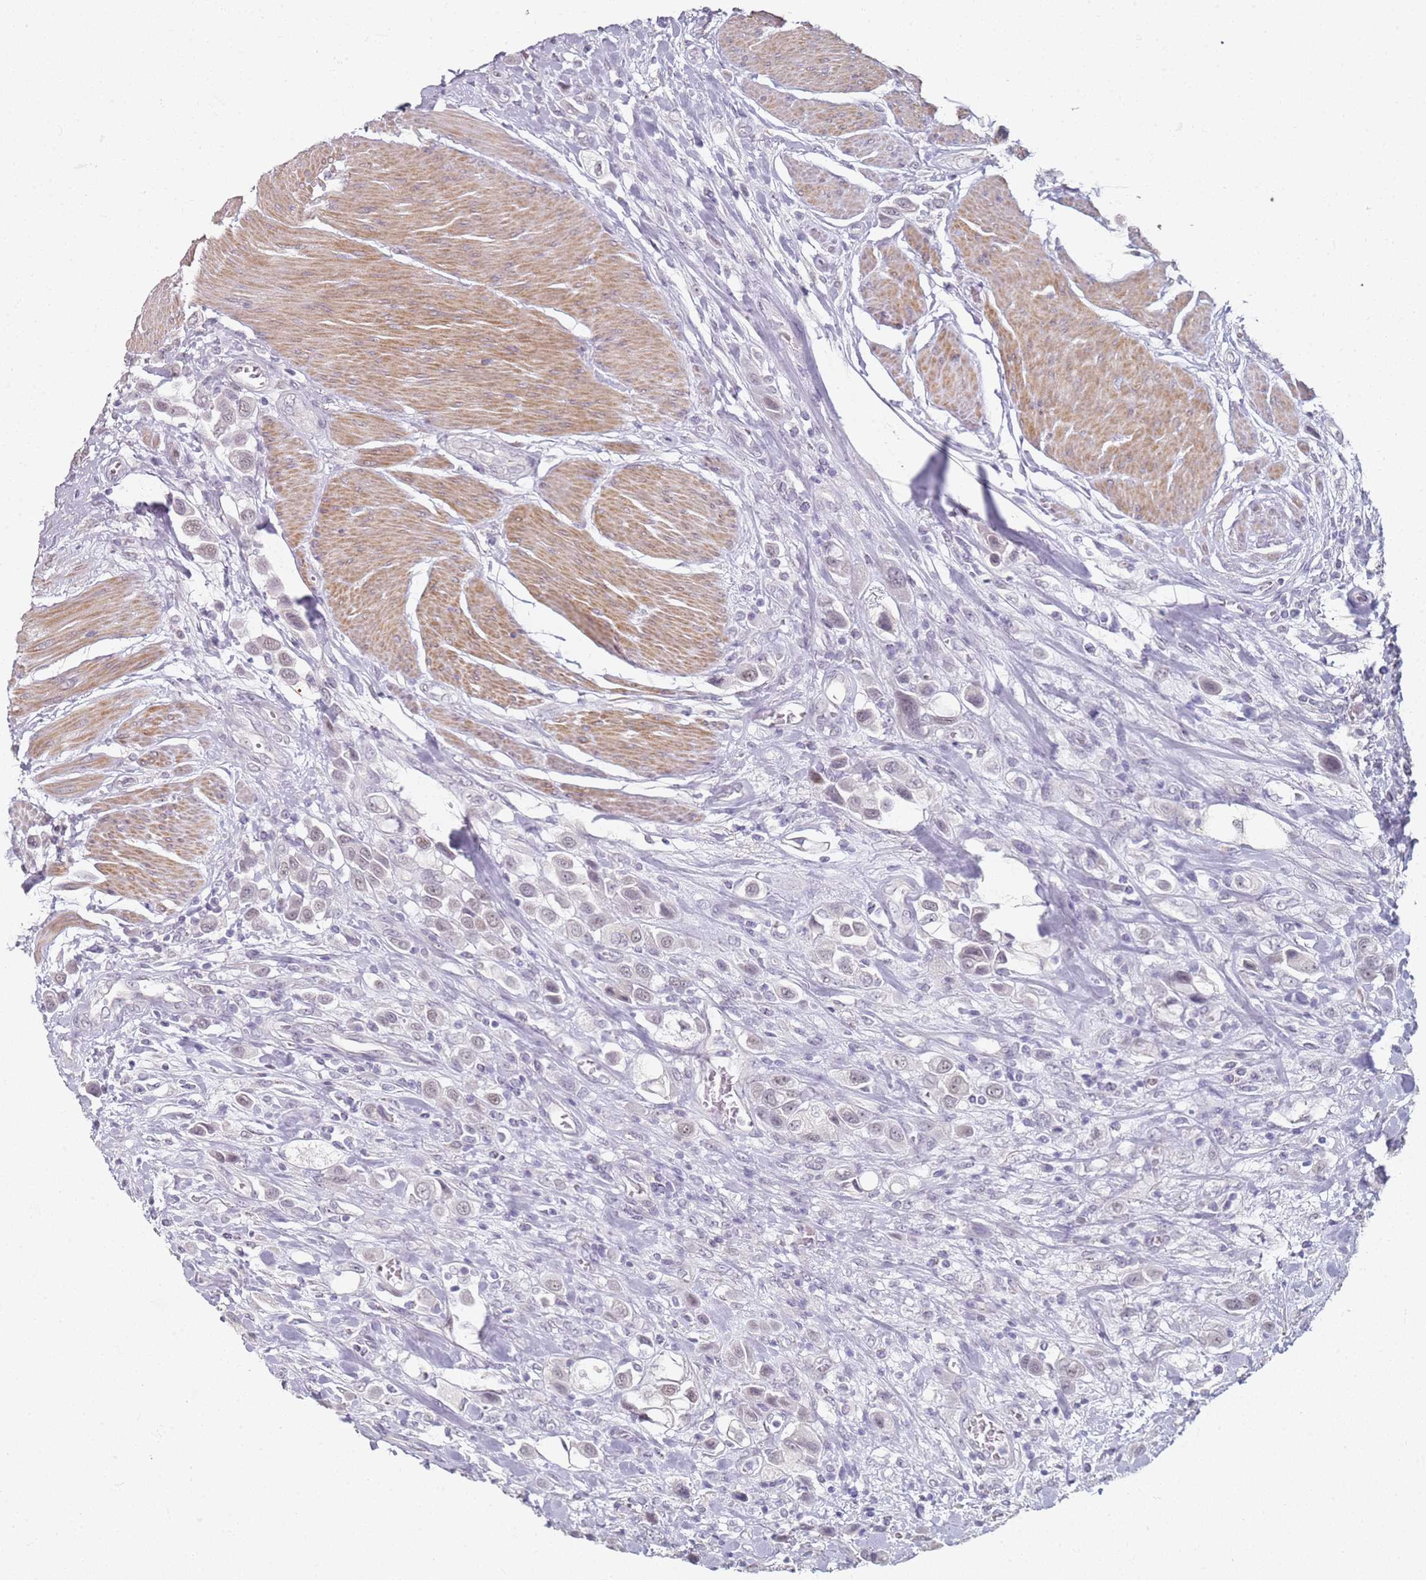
{"staining": {"intensity": "weak", "quantity": "25%-75%", "location": "nuclear"}, "tissue": "urothelial cancer", "cell_type": "Tumor cells", "image_type": "cancer", "snomed": [{"axis": "morphology", "description": "Urothelial carcinoma, High grade"}, {"axis": "topography", "description": "Urinary bladder"}], "caption": "There is low levels of weak nuclear staining in tumor cells of urothelial cancer, as demonstrated by immunohistochemical staining (brown color).", "gene": "DNAH11", "patient": {"sex": "male", "age": 50}}